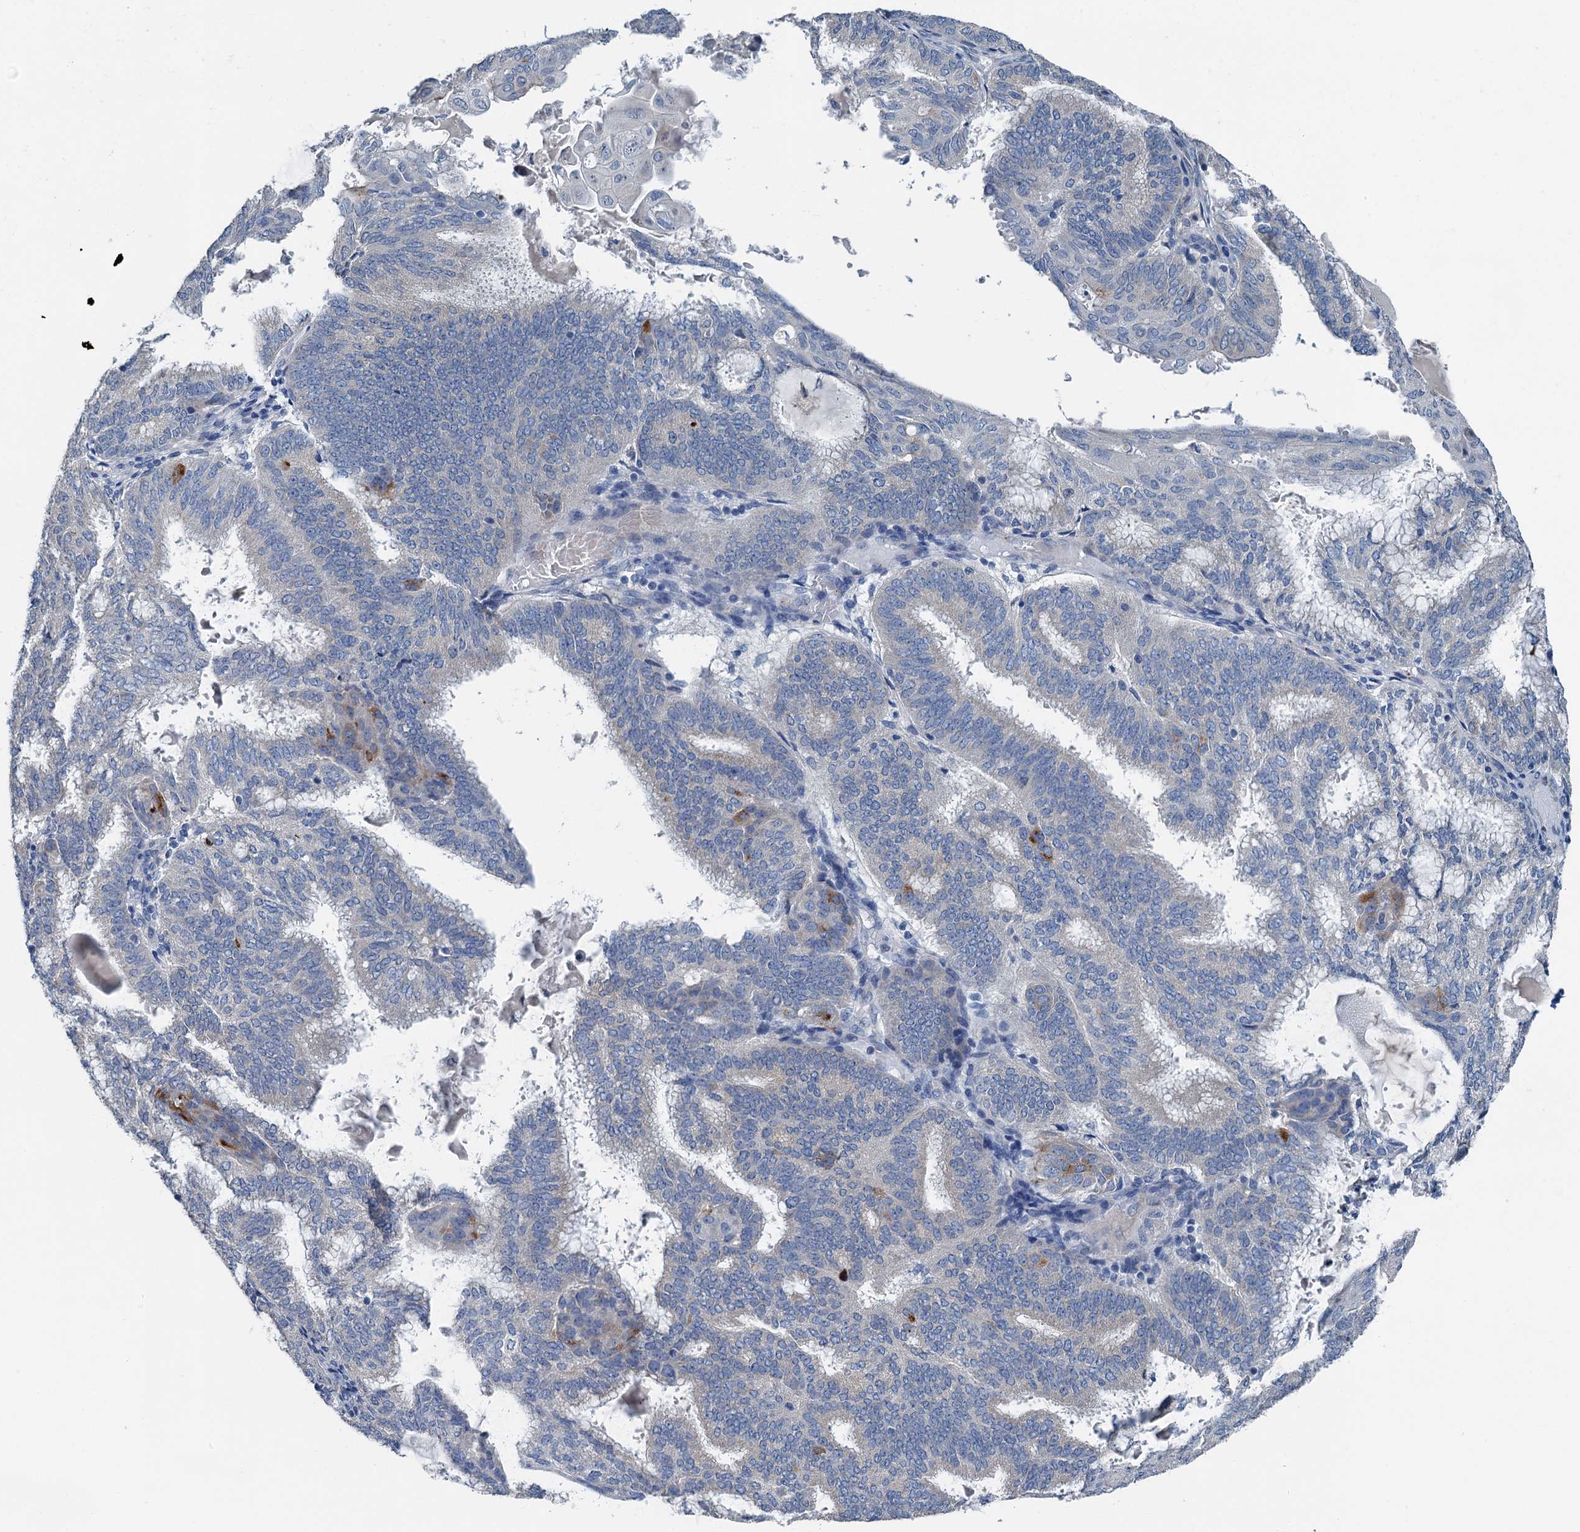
{"staining": {"intensity": "strong", "quantity": "<25%", "location": "cytoplasmic/membranous"}, "tissue": "endometrial cancer", "cell_type": "Tumor cells", "image_type": "cancer", "snomed": [{"axis": "morphology", "description": "Adenocarcinoma, NOS"}, {"axis": "topography", "description": "Endometrium"}], "caption": "A photomicrograph of adenocarcinoma (endometrial) stained for a protein exhibits strong cytoplasmic/membranous brown staining in tumor cells.", "gene": "C6orf120", "patient": {"sex": "female", "age": 49}}